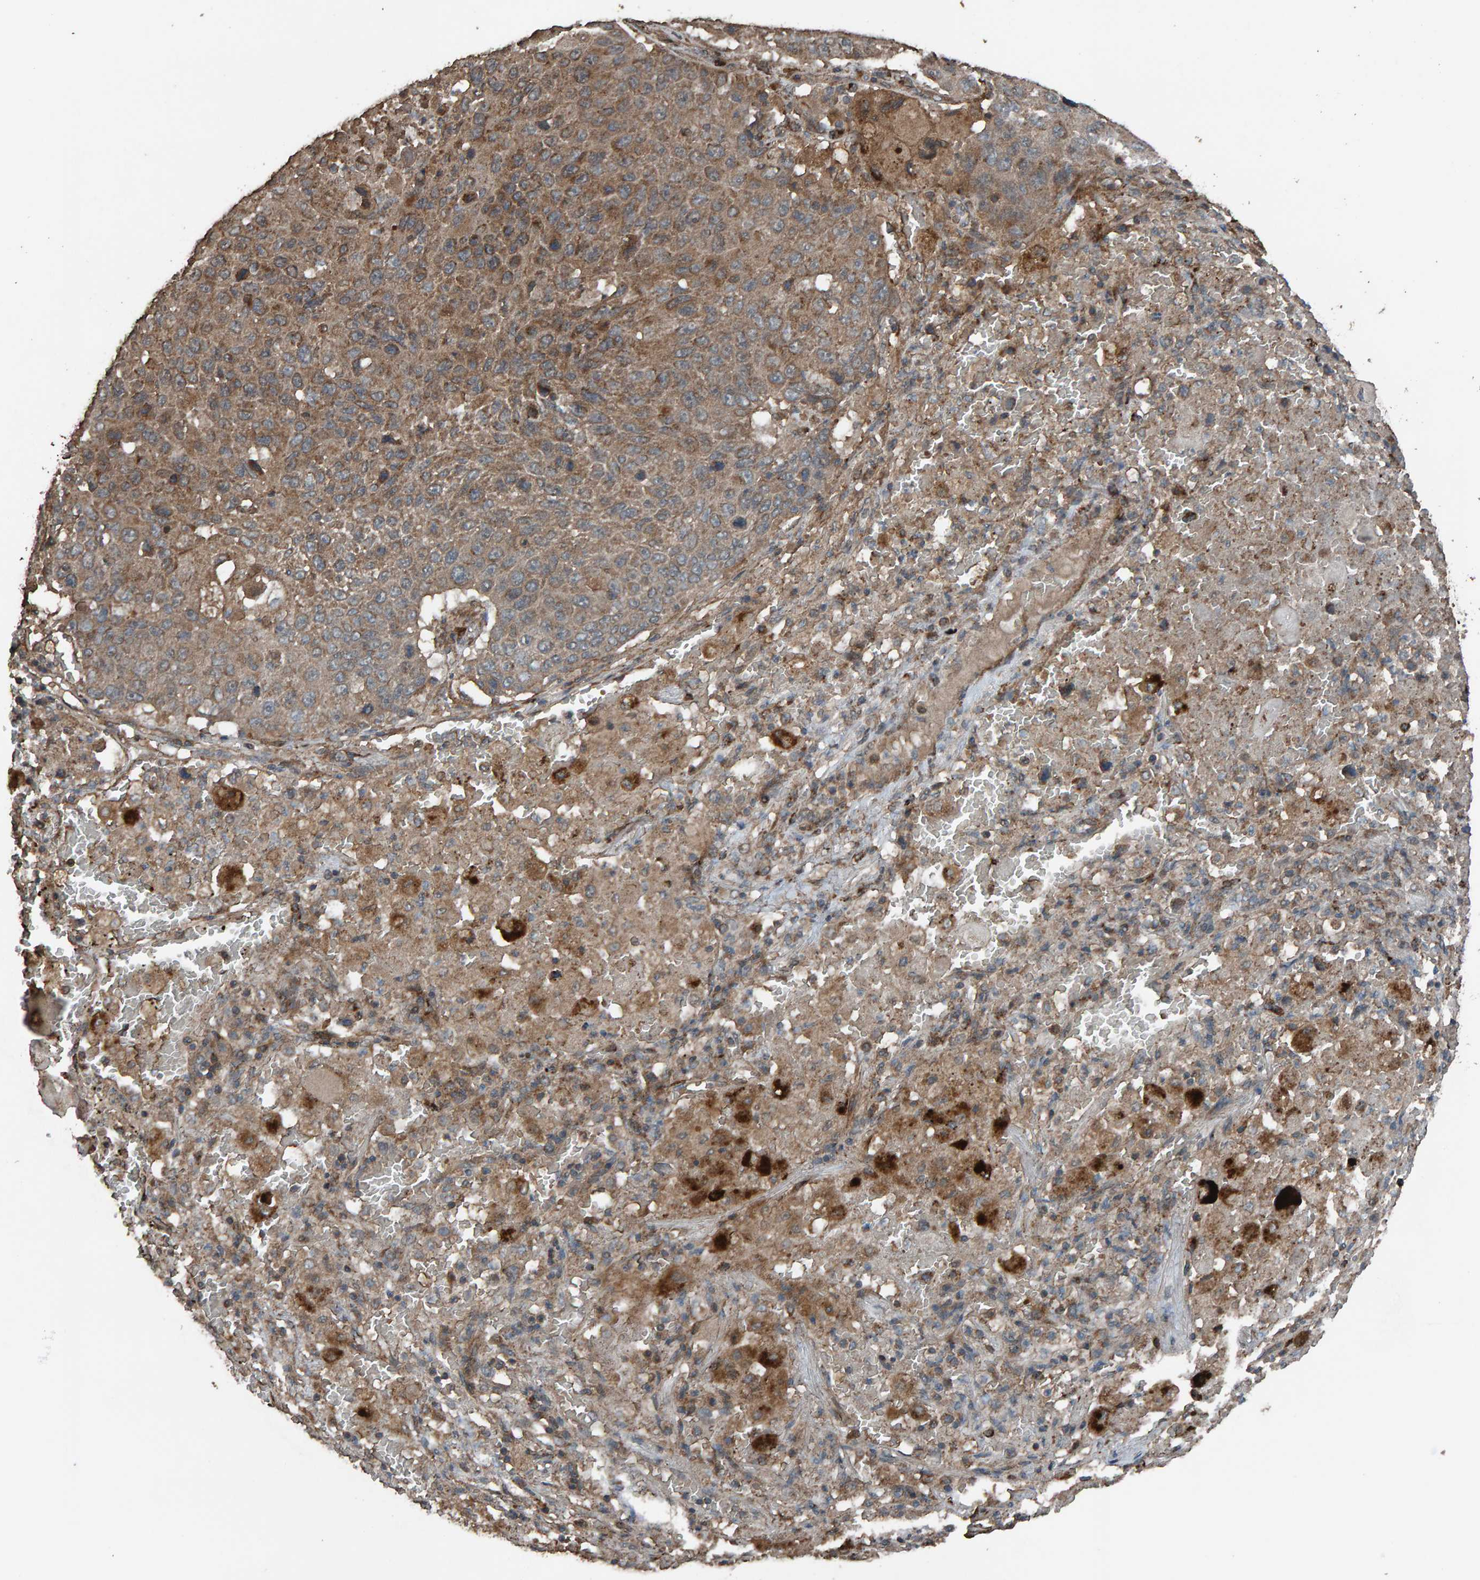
{"staining": {"intensity": "moderate", "quantity": ">75%", "location": "cytoplasmic/membranous"}, "tissue": "lung cancer", "cell_type": "Tumor cells", "image_type": "cancer", "snomed": [{"axis": "morphology", "description": "Squamous cell carcinoma, NOS"}, {"axis": "topography", "description": "Lung"}], "caption": "Moderate cytoplasmic/membranous expression for a protein is appreciated in approximately >75% of tumor cells of lung cancer using IHC.", "gene": "DUS1L", "patient": {"sex": "male", "age": 61}}